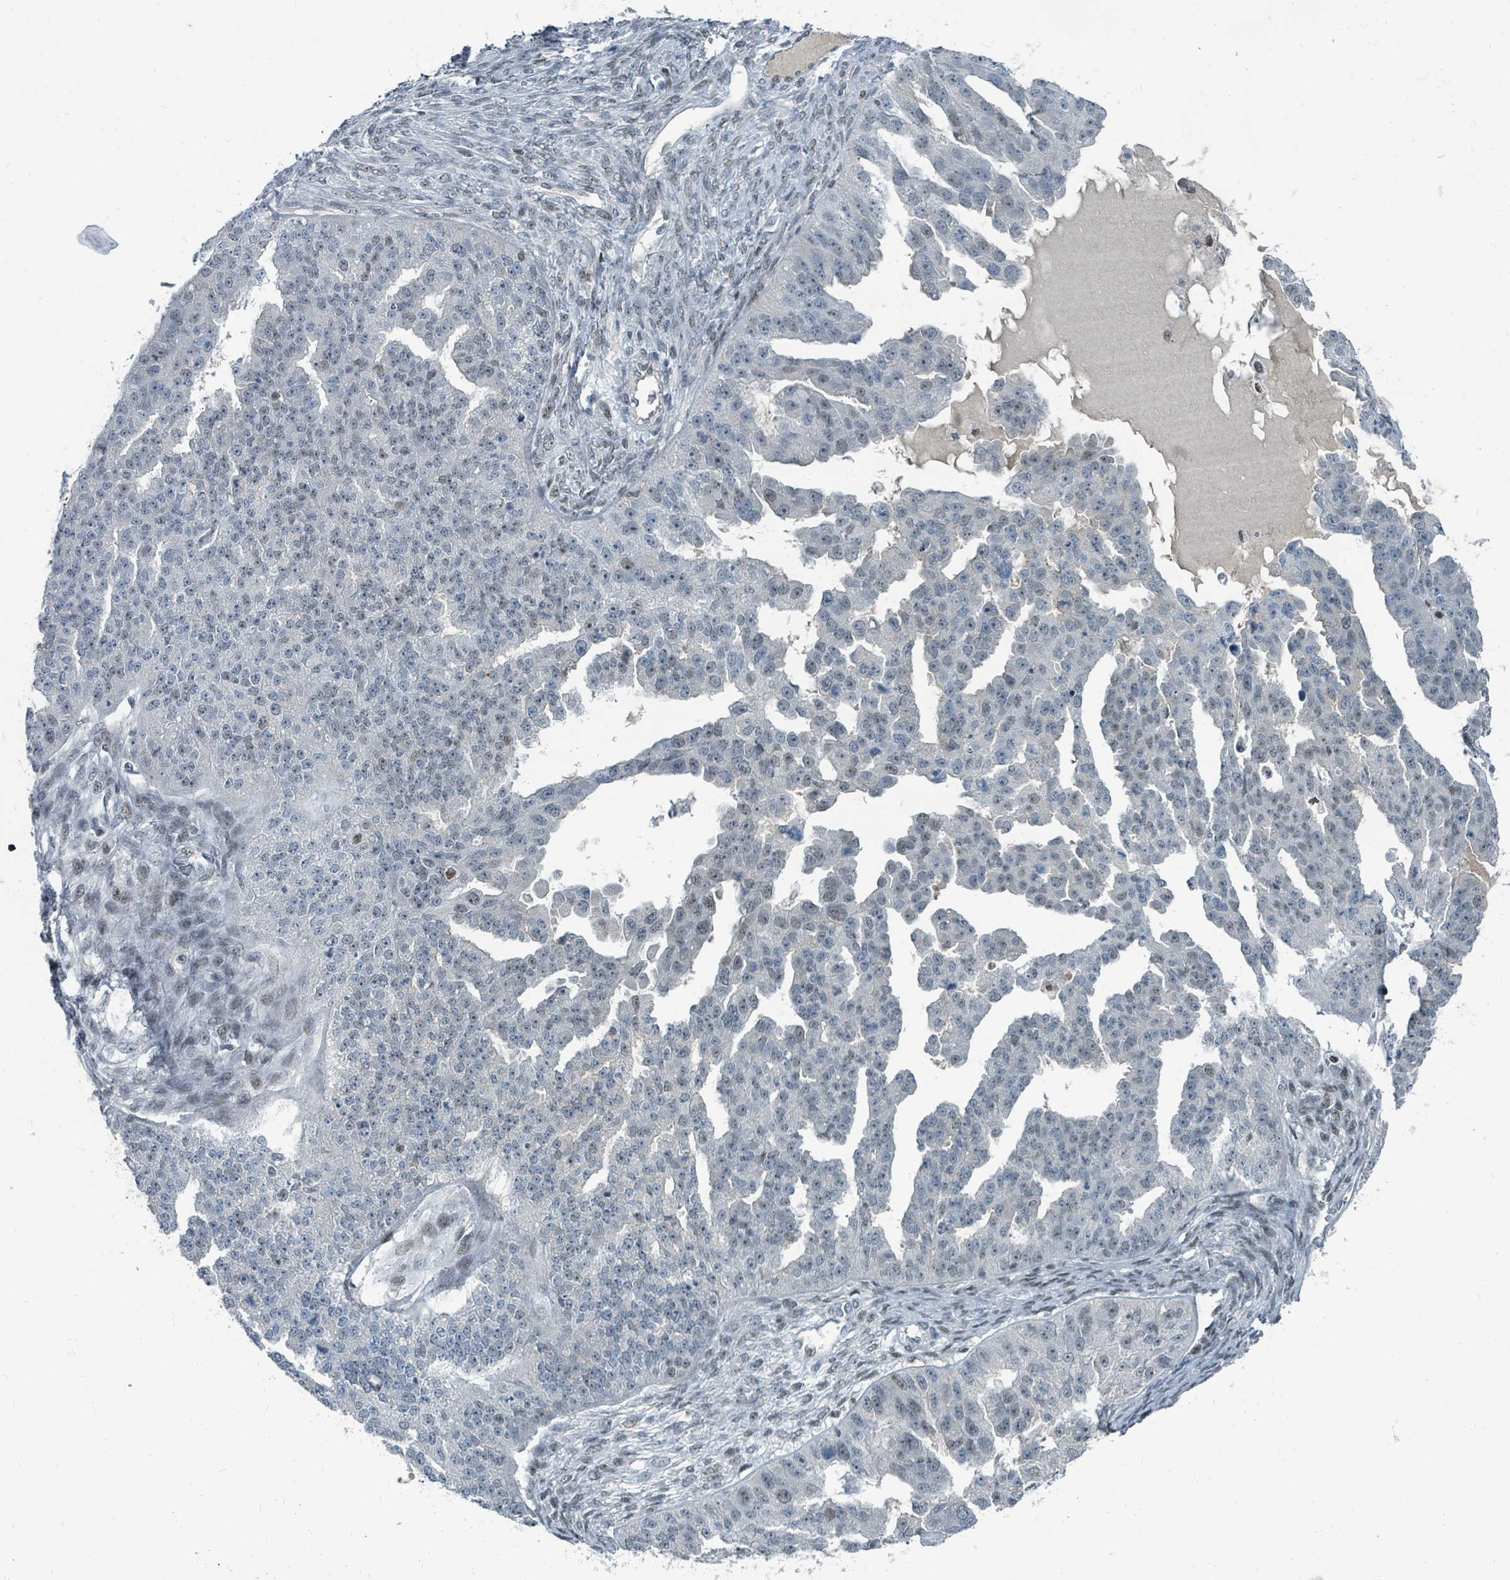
{"staining": {"intensity": "weak", "quantity": "<25%", "location": "nuclear"}, "tissue": "ovarian cancer", "cell_type": "Tumor cells", "image_type": "cancer", "snomed": [{"axis": "morphology", "description": "Cystadenocarcinoma, serous, NOS"}, {"axis": "topography", "description": "Ovary"}], "caption": "DAB (3,3'-diaminobenzidine) immunohistochemical staining of ovarian cancer displays no significant positivity in tumor cells.", "gene": "UCK1", "patient": {"sex": "female", "age": 58}}